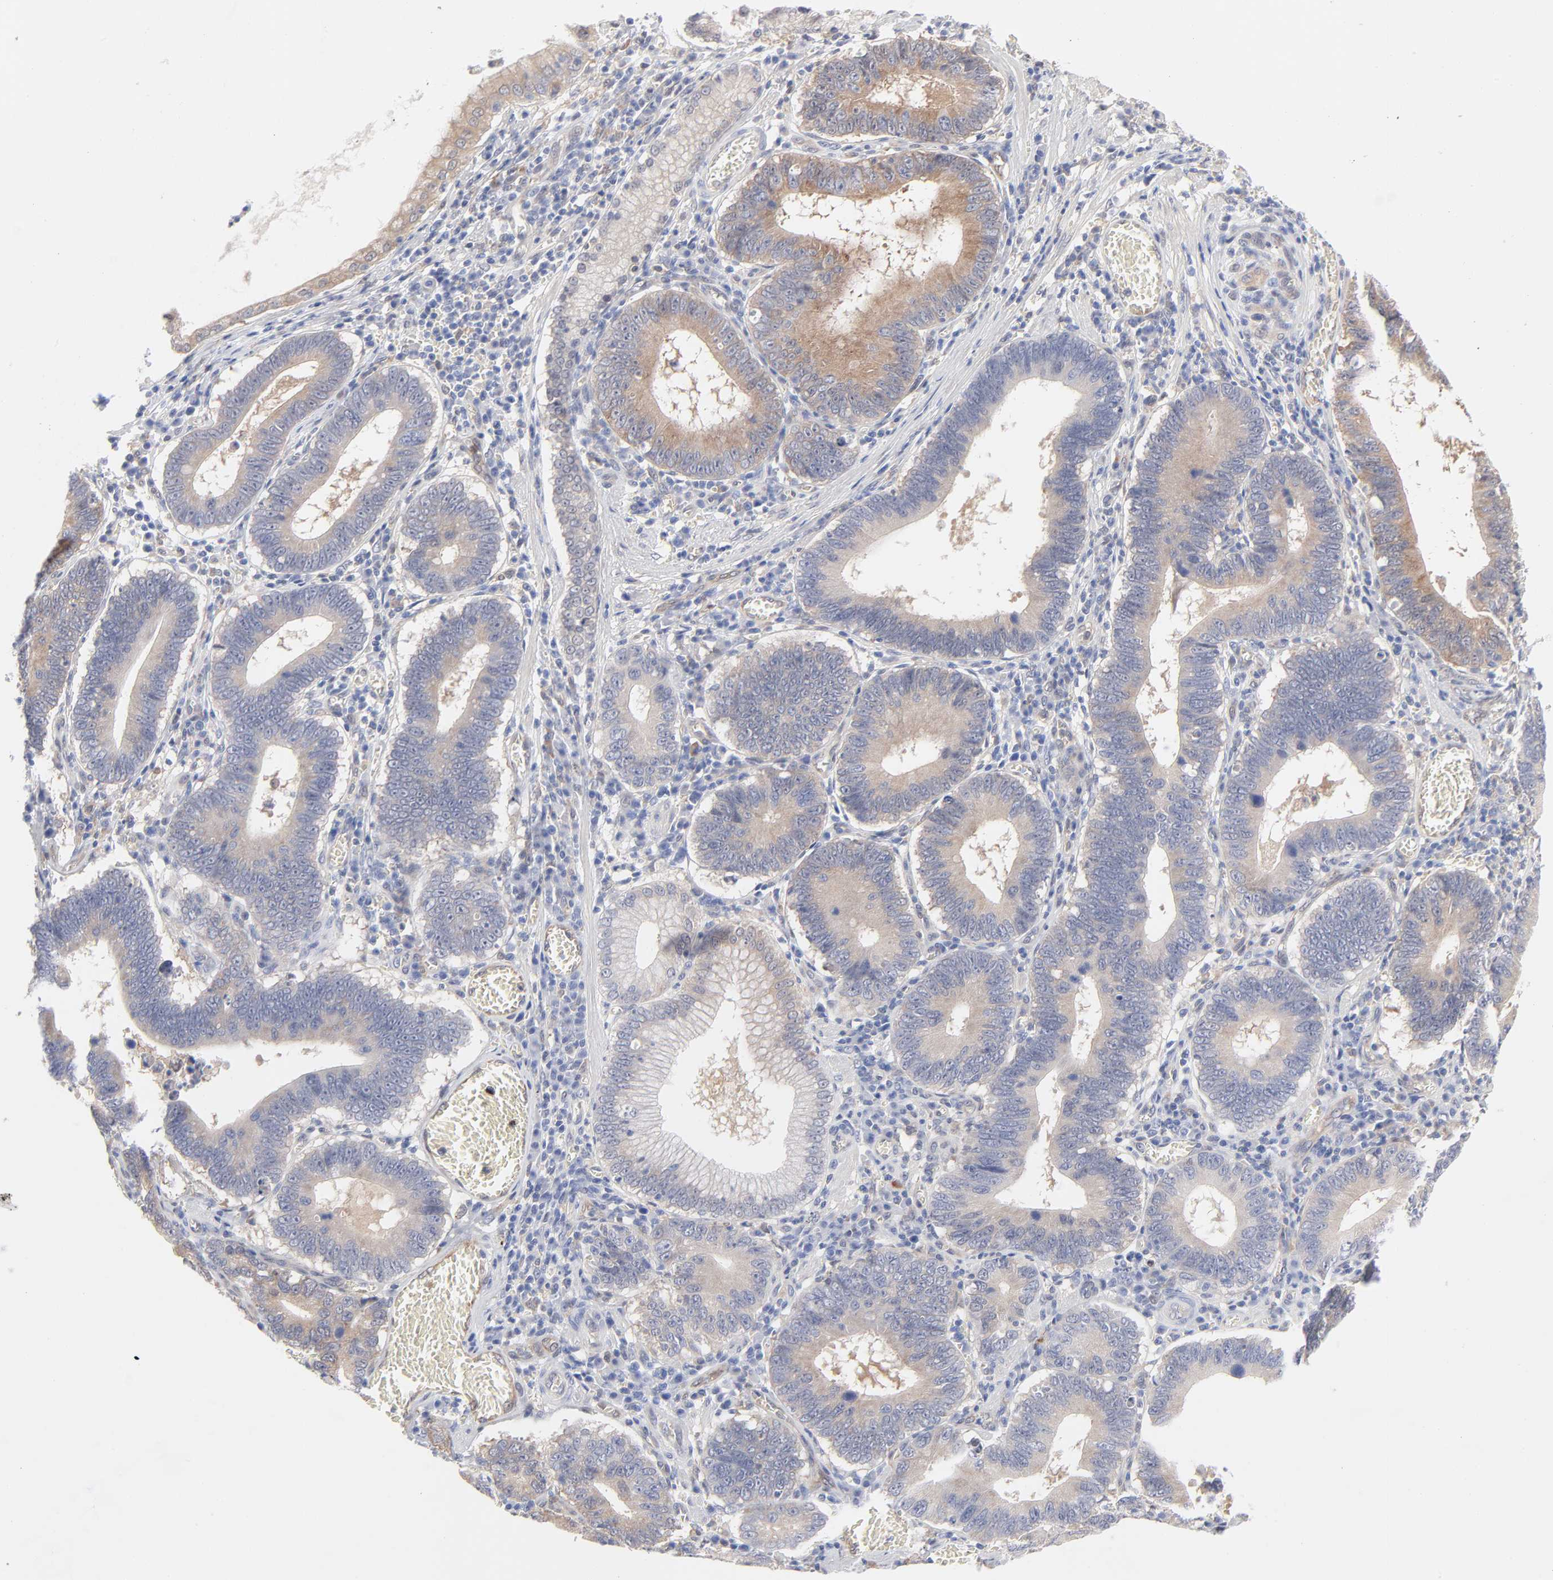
{"staining": {"intensity": "weak", "quantity": ">75%", "location": "cytoplasmic/membranous"}, "tissue": "stomach cancer", "cell_type": "Tumor cells", "image_type": "cancer", "snomed": [{"axis": "morphology", "description": "Adenocarcinoma, NOS"}, {"axis": "topography", "description": "Stomach"}, {"axis": "topography", "description": "Gastric cardia"}], "caption": "Protein expression analysis of adenocarcinoma (stomach) reveals weak cytoplasmic/membranous expression in about >75% of tumor cells.", "gene": "ARRB1", "patient": {"sex": "male", "age": 59}}